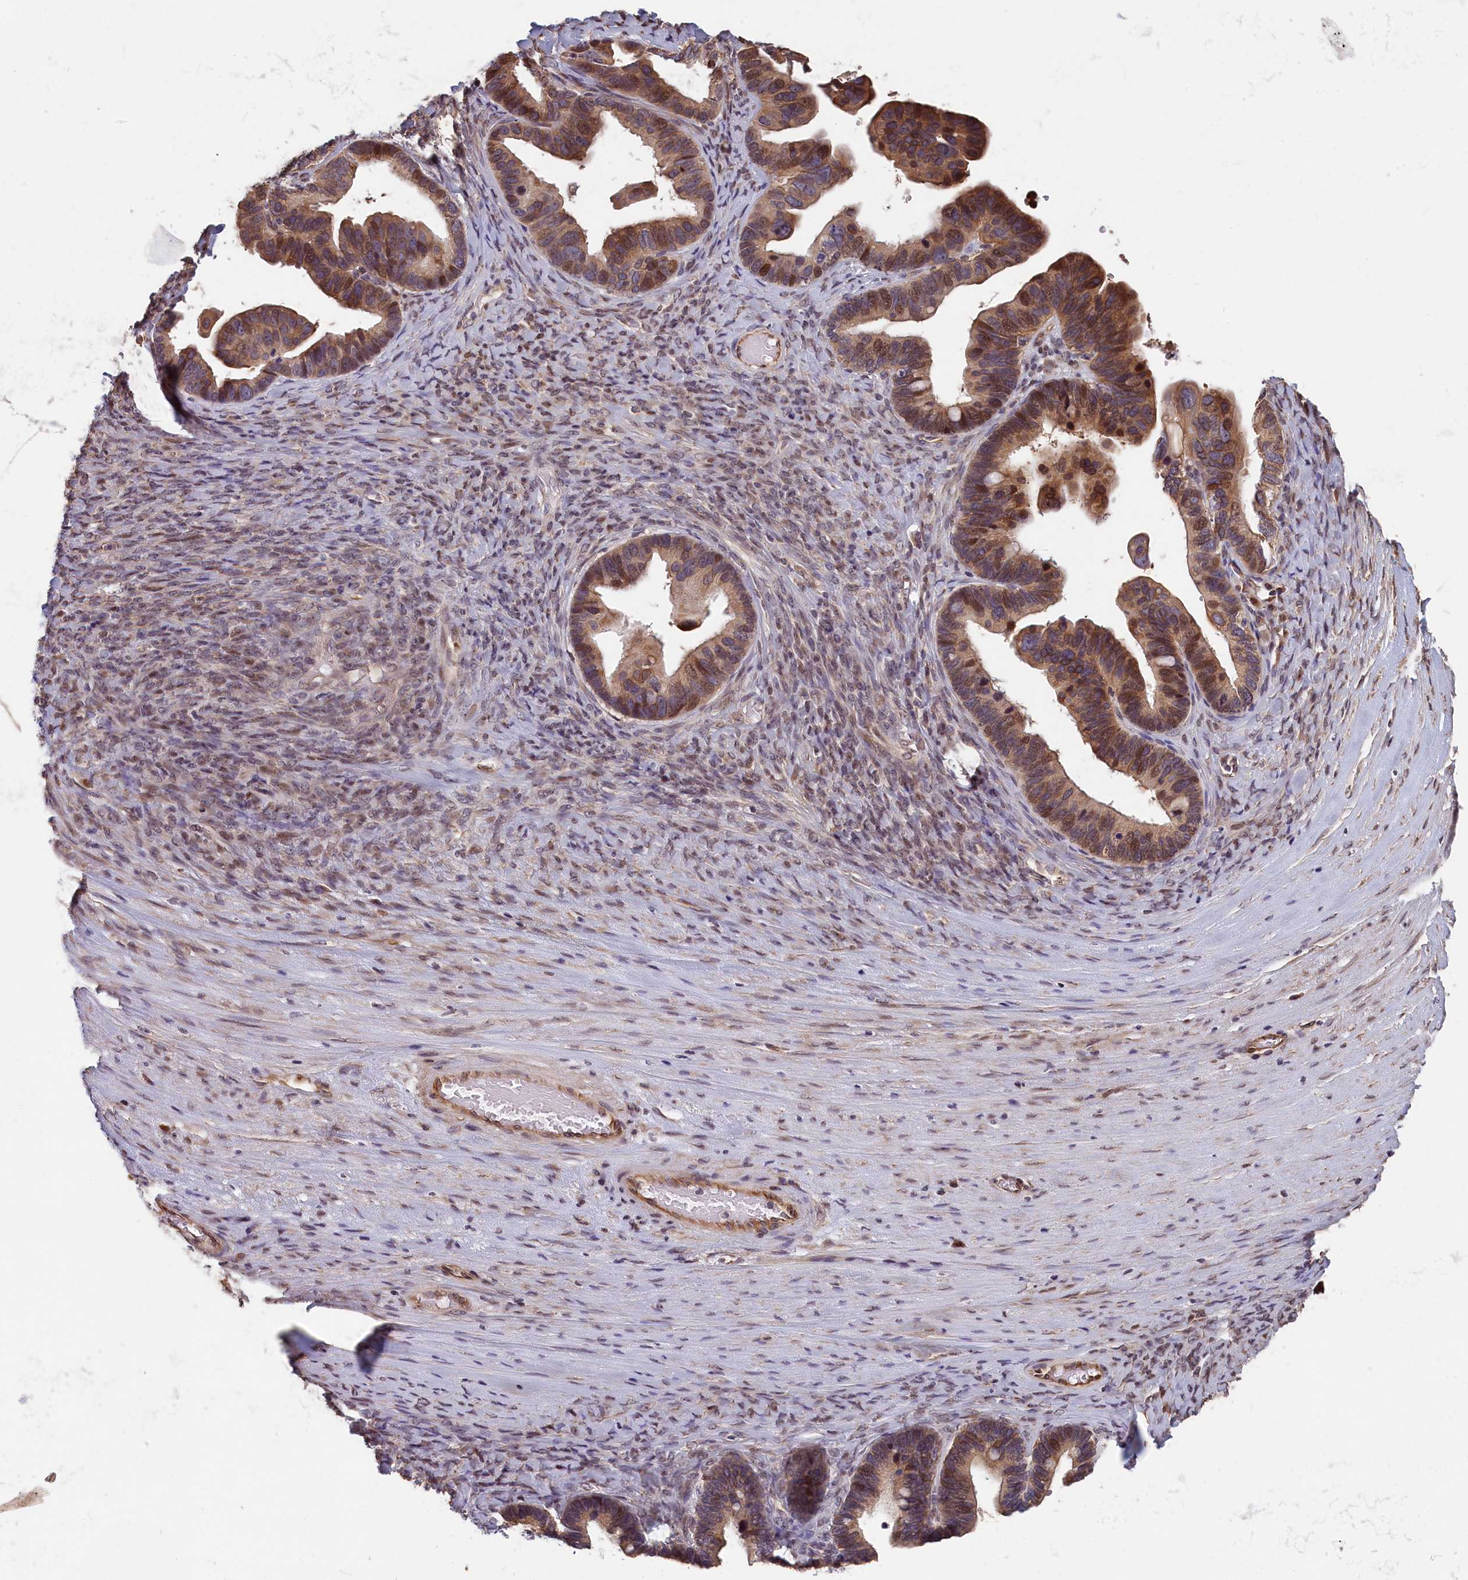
{"staining": {"intensity": "moderate", "quantity": ">75%", "location": "cytoplasmic/membranous,nuclear"}, "tissue": "ovarian cancer", "cell_type": "Tumor cells", "image_type": "cancer", "snomed": [{"axis": "morphology", "description": "Cystadenocarcinoma, serous, NOS"}, {"axis": "topography", "description": "Ovary"}], "caption": "Immunohistochemical staining of serous cystadenocarcinoma (ovarian) displays moderate cytoplasmic/membranous and nuclear protein positivity in approximately >75% of tumor cells. The staining is performed using DAB brown chromogen to label protein expression. The nuclei are counter-stained blue using hematoxylin.", "gene": "TMEM116", "patient": {"sex": "female", "age": 56}}